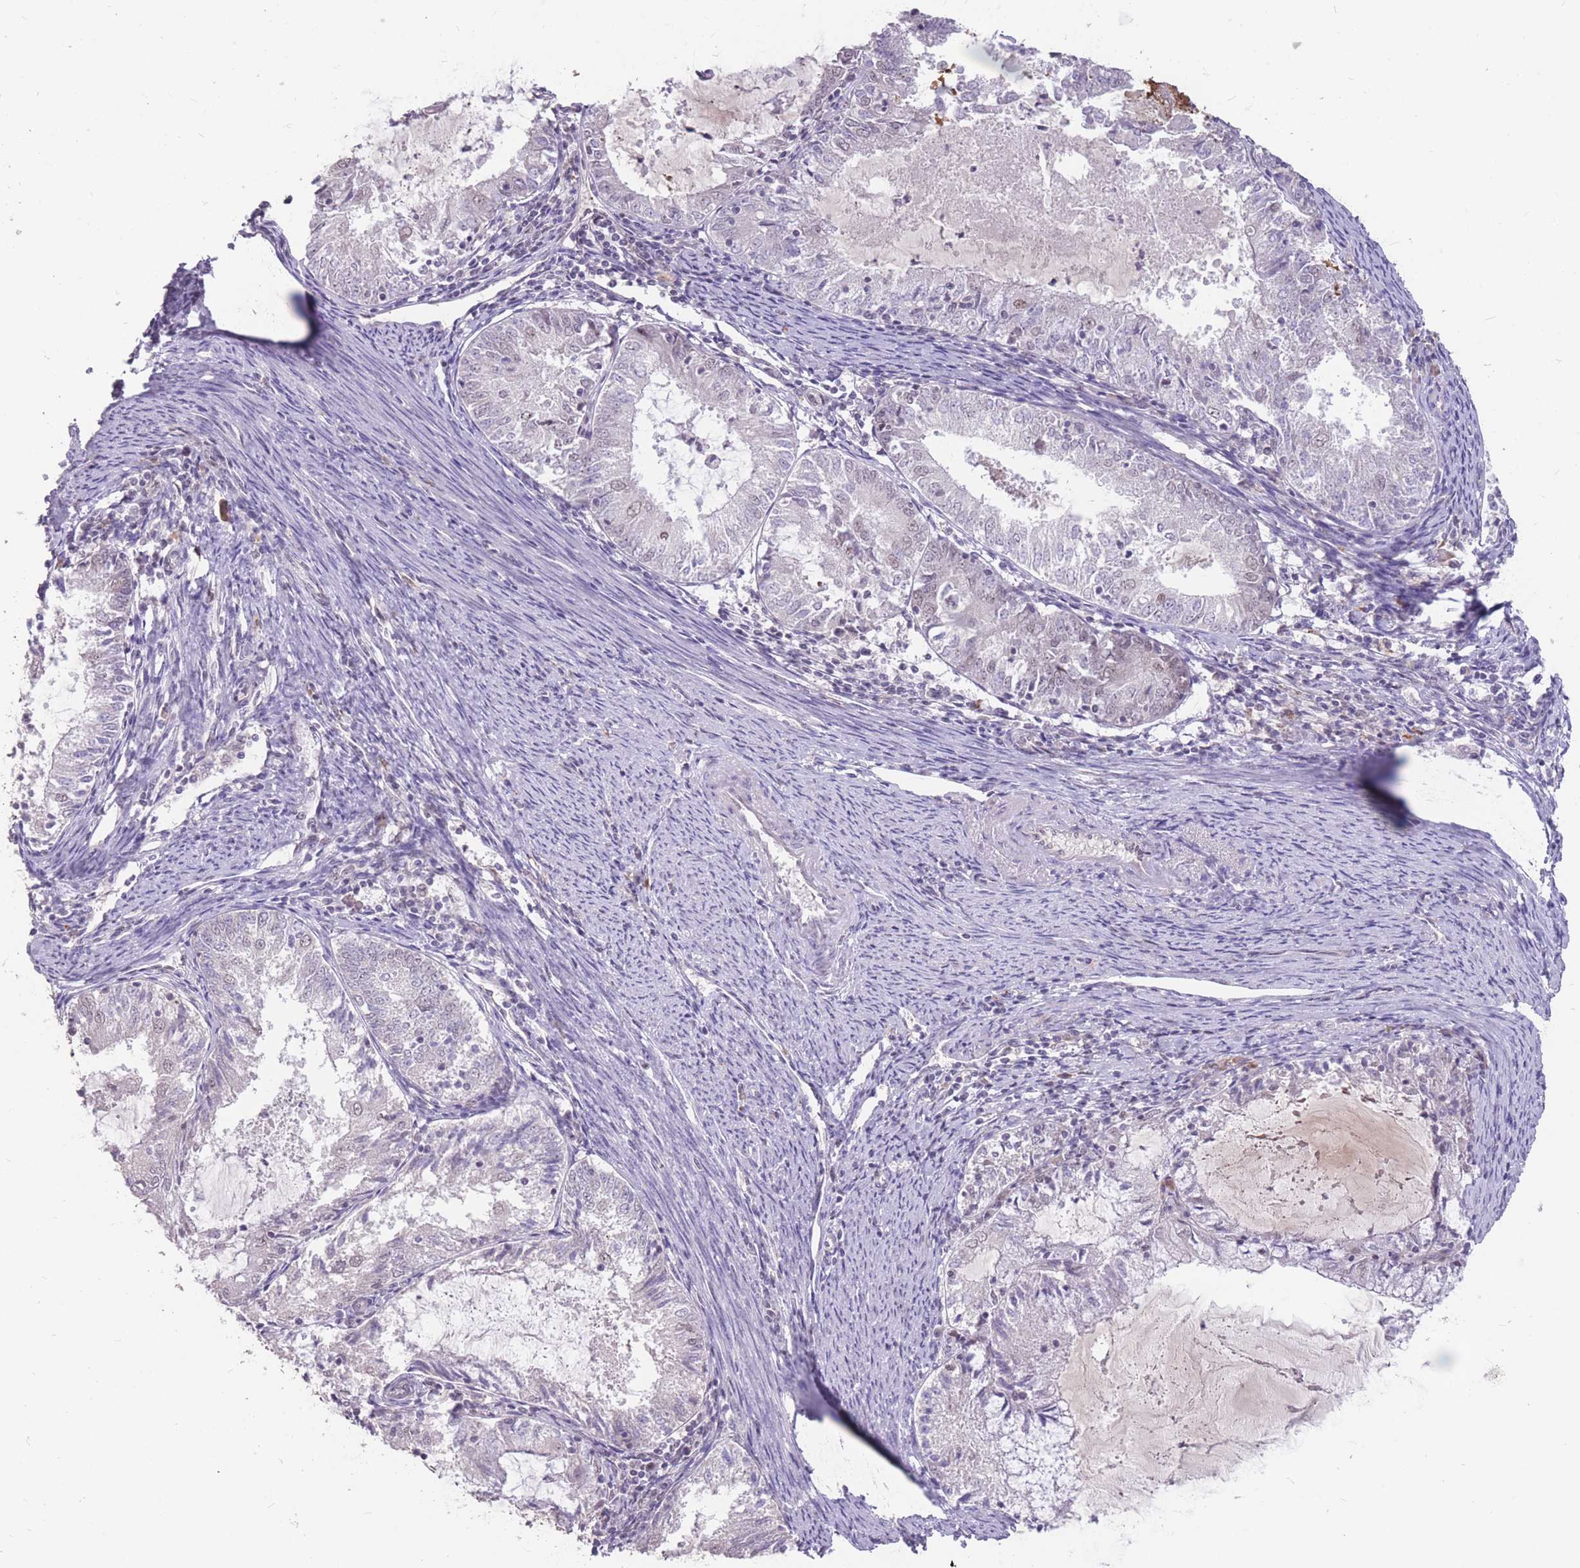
{"staining": {"intensity": "negative", "quantity": "none", "location": "none"}, "tissue": "endometrial cancer", "cell_type": "Tumor cells", "image_type": "cancer", "snomed": [{"axis": "morphology", "description": "Adenocarcinoma, NOS"}, {"axis": "topography", "description": "Endometrium"}], "caption": "Photomicrograph shows no significant protein expression in tumor cells of adenocarcinoma (endometrial). (Stains: DAB (3,3'-diaminobenzidine) immunohistochemistry with hematoxylin counter stain, Microscopy: brightfield microscopy at high magnification).", "gene": "HNRNPUL1", "patient": {"sex": "female", "age": 57}}